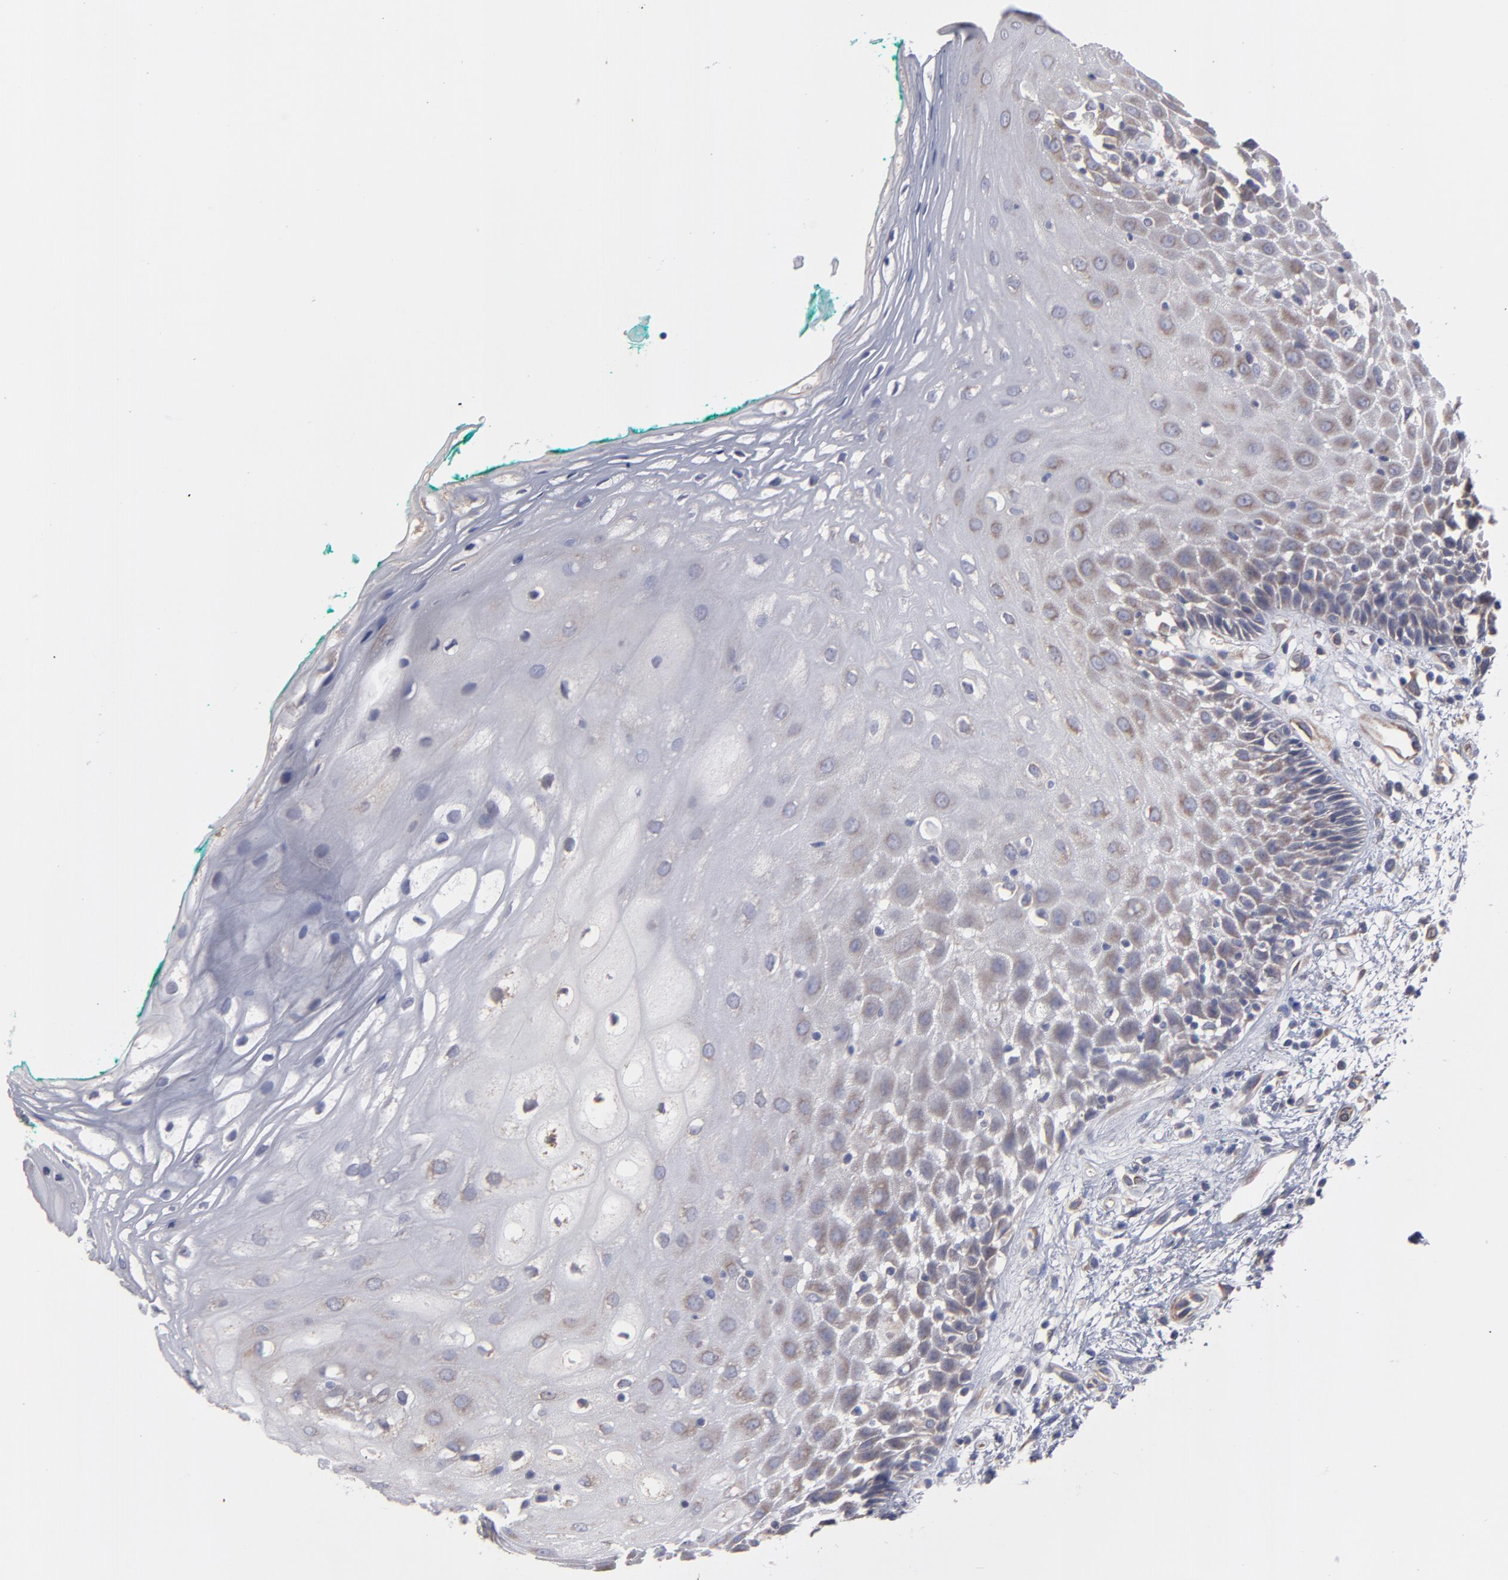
{"staining": {"intensity": "weak", "quantity": "<25%", "location": "cytoplasmic/membranous"}, "tissue": "oral mucosa", "cell_type": "Squamous epithelial cells", "image_type": "normal", "snomed": [{"axis": "morphology", "description": "Normal tissue, NOS"}, {"axis": "morphology", "description": "Squamous cell carcinoma, NOS"}, {"axis": "topography", "description": "Skeletal muscle"}, {"axis": "topography", "description": "Oral tissue"}, {"axis": "topography", "description": "Head-Neck"}], "caption": "Immunohistochemistry histopathology image of benign oral mucosa: human oral mucosa stained with DAB reveals no significant protein expression in squamous epithelial cells.", "gene": "SLMAP", "patient": {"sex": "female", "age": 84}}